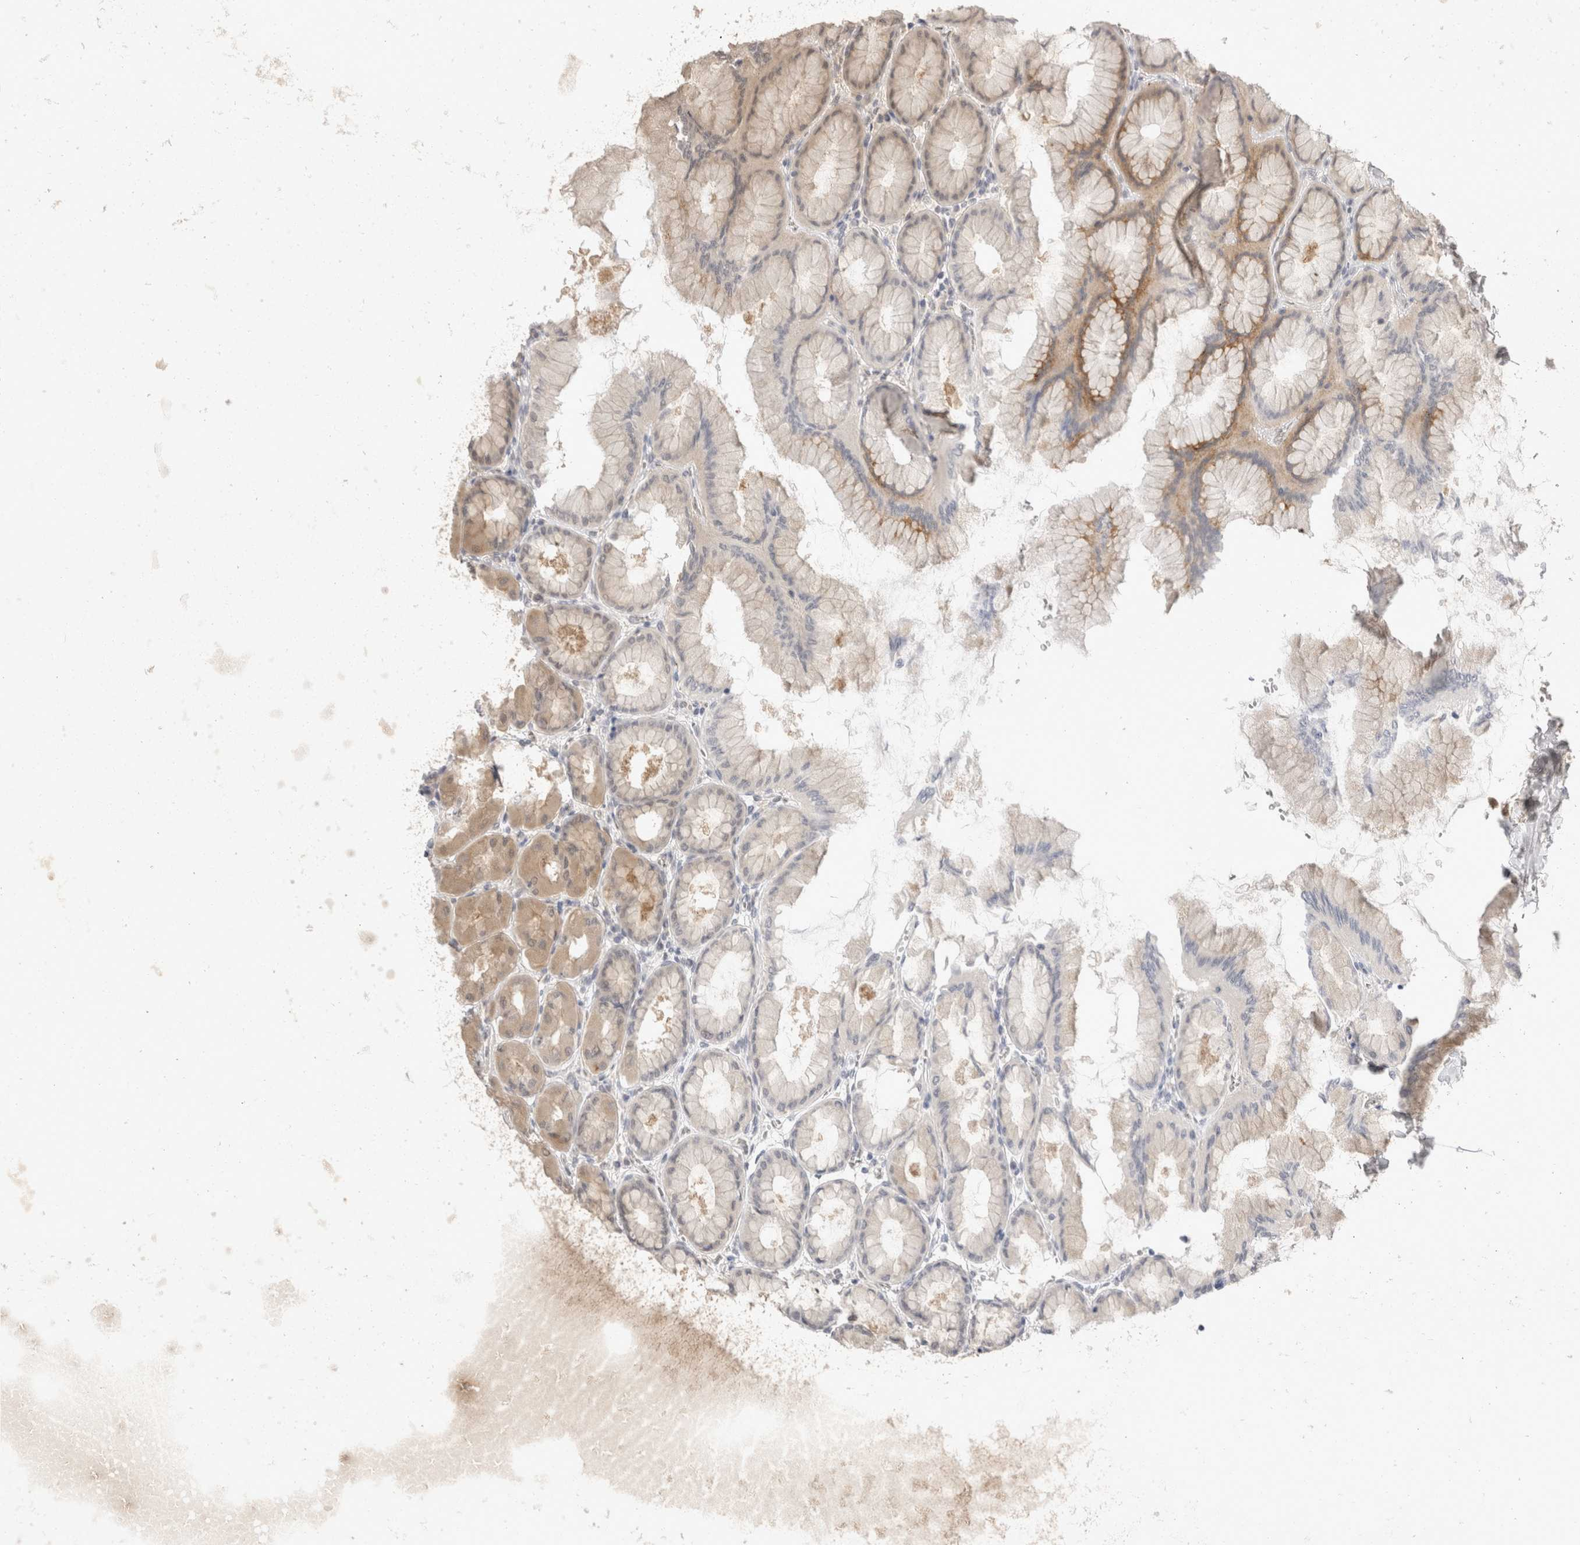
{"staining": {"intensity": "moderate", "quantity": ">75%", "location": "cytoplasmic/membranous"}, "tissue": "stomach", "cell_type": "Glandular cells", "image_type": "normal", "snomed": [{"axis": "morphology", "description": "Normal tissue, NOS"}, {"axis": "topography", "description": "Stomach, upper"}], "caption": "IHC image of normal human stomach stained for a protein (brown), which demonstrates medium levels of moderate cytoplasmic/membranous expression in approximately >75% of glandular cells.", "gene": "TOM1L2", "patient": {"sex": "female", "age": 56}}